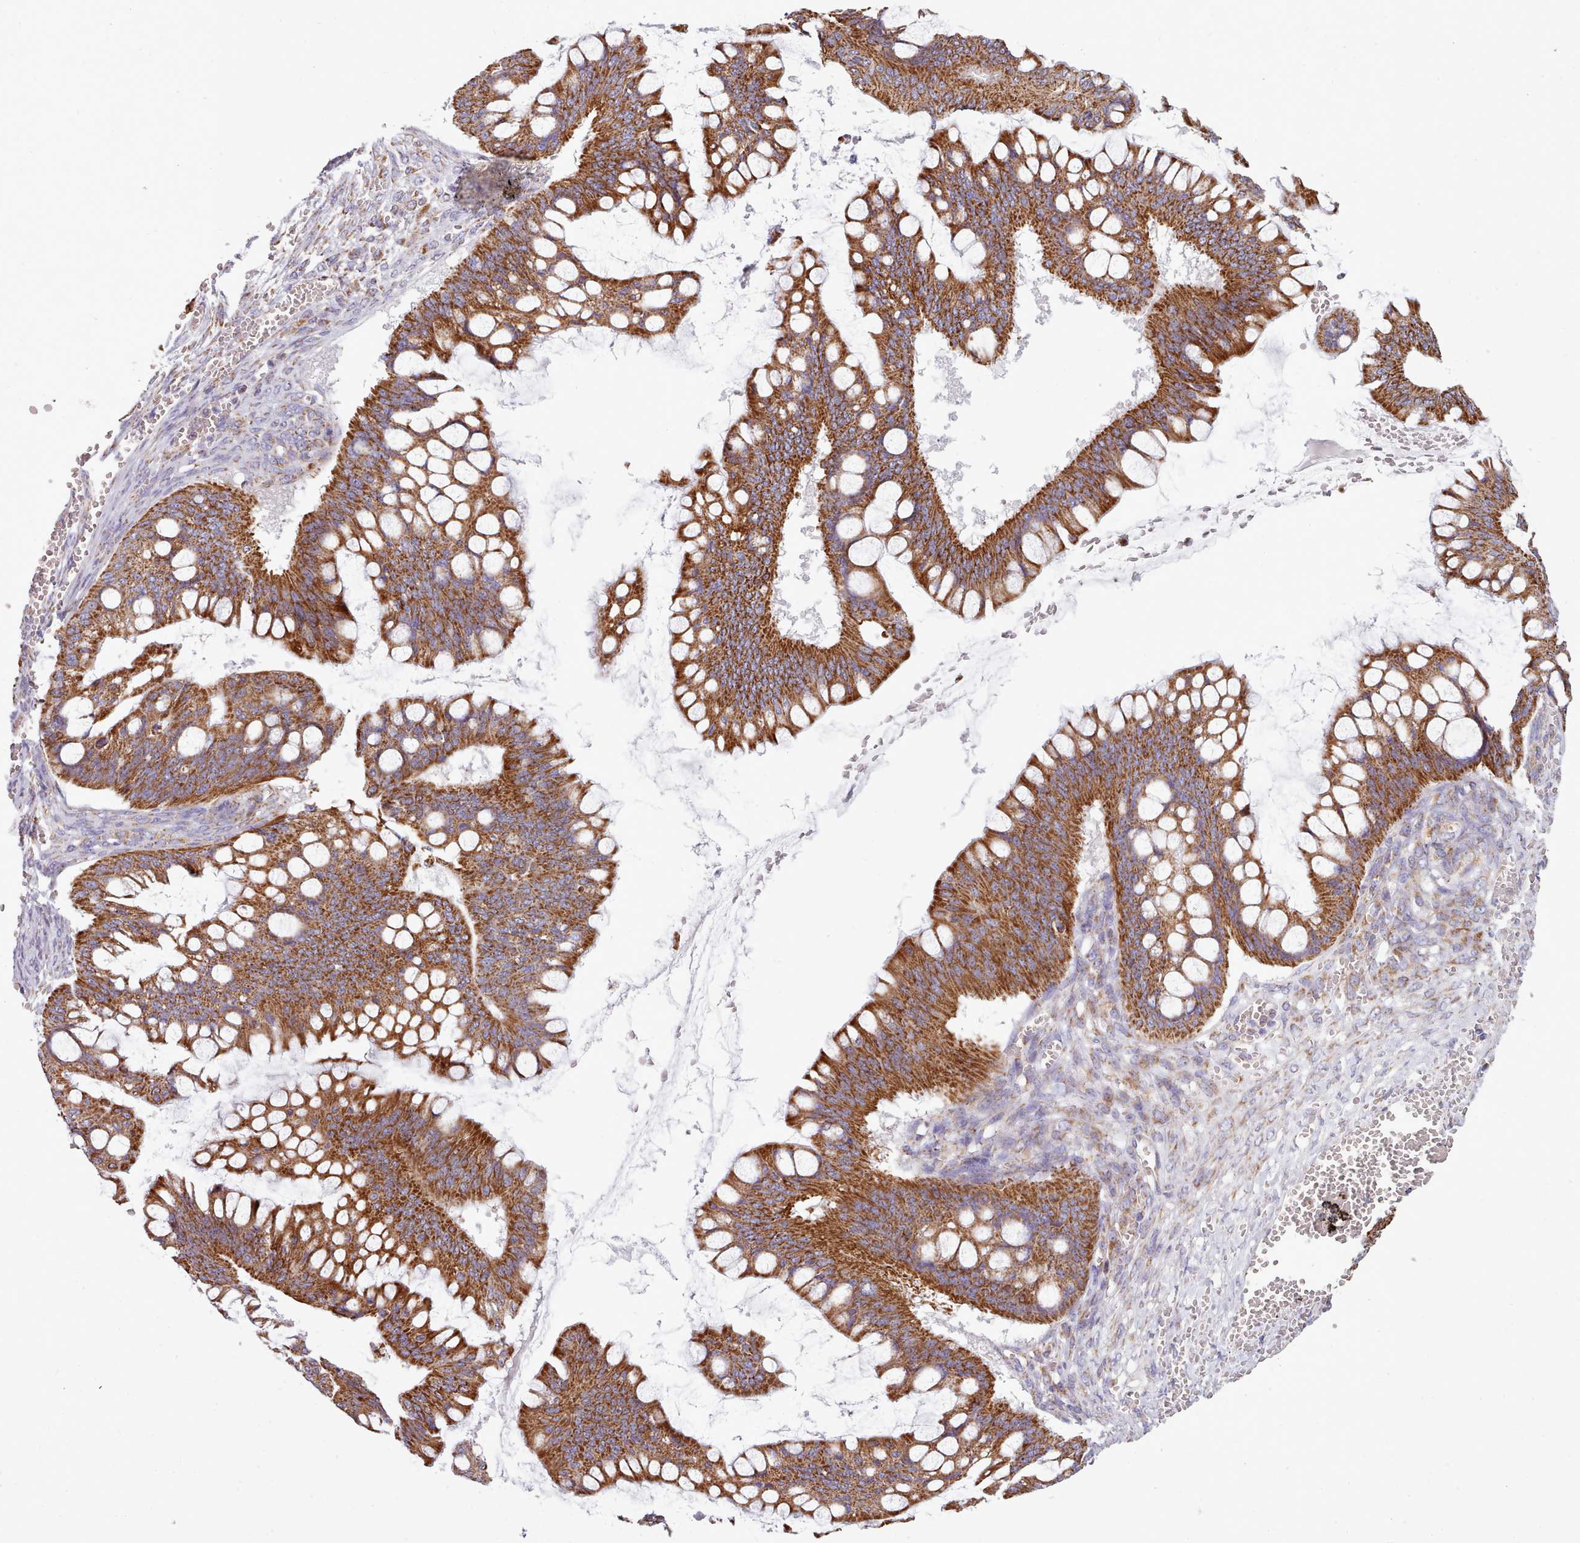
{"staining": {"intensity": "strong", "quantity": ">75%", "location": "cytoplasmic/membranous"}, "tissue": "ovarian cancer", "cell_type": "Tumor cells", "image_type": "cancer", "snomed": [{"axis": "morphology", "description": "Cystadenocarcinoma, mucinous, NOS"}, {"axis": "topography", "description": "Ovary"}], "caption": "Ovarian mucinous cystadenocarcinoma stained with a brown dye demonstrates strong cytoplasmic/membranous positive staining in about >75% of tumor cells.", "gene": "SRP54", "patient": {"sex": "female", "age": 73}}